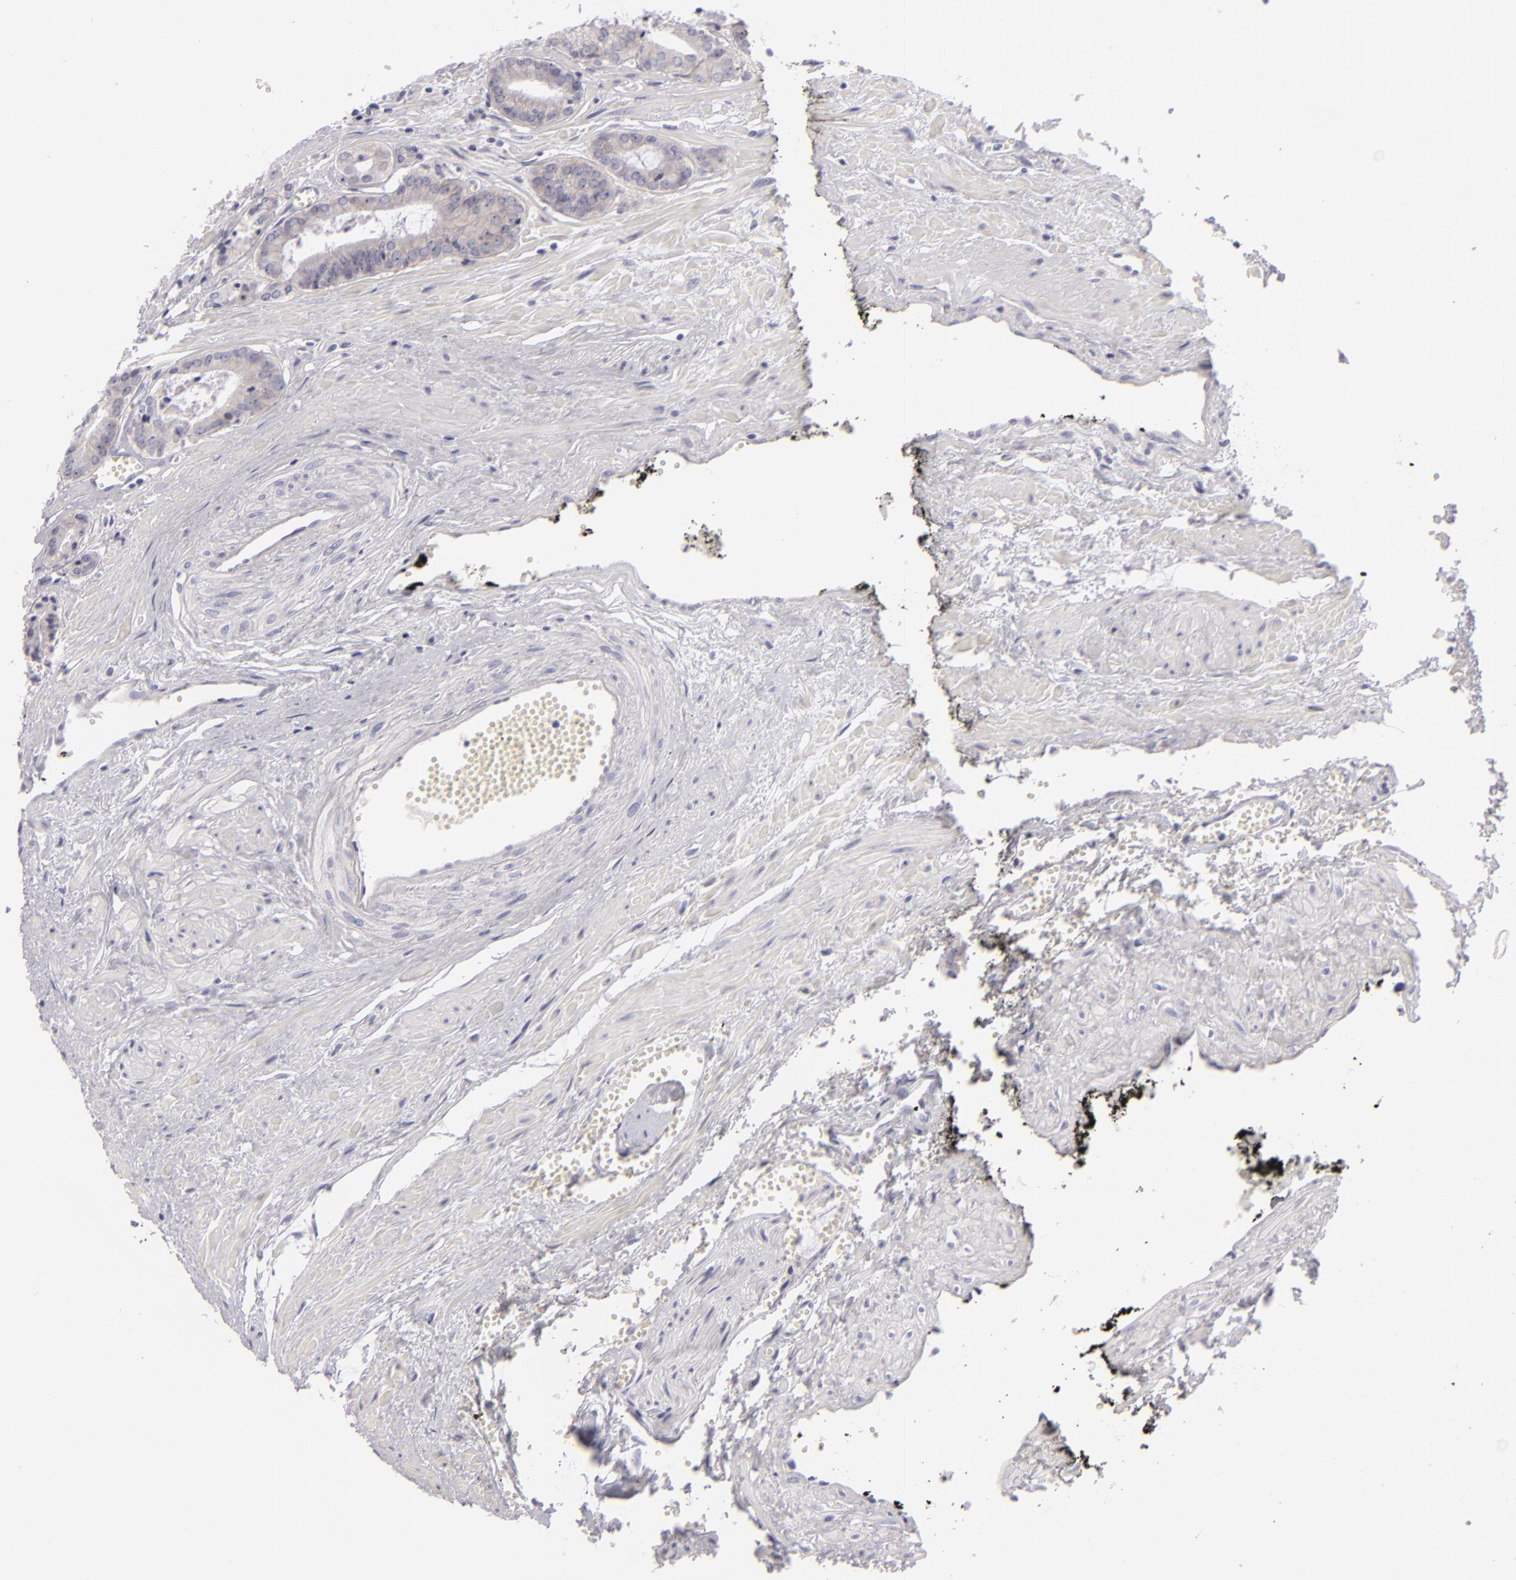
{"staining": {"intensity": "weak", "quantity": ">75%", "location": "cytoplasmic/membranous"}, "tissue": "prostate cancer", "cell_type": "Tumor cells", "image_type": "cancer", "snomed": [{"axis": "morphology", "description": "Adenocarcinoma, High grade"}, {"axis": "topography", "description": "Prostate"}], "caption": "An immunohistochemistry (IHC) histopathology image of tumor tissue is shown. Protein staining in brown shows weak cytoplasmic/membranous positivity in high-grade adenocarcinoma (prostate) within tumor cells.", "gene": "DLG4", "patient": {"sex": "male", "age": 56}}